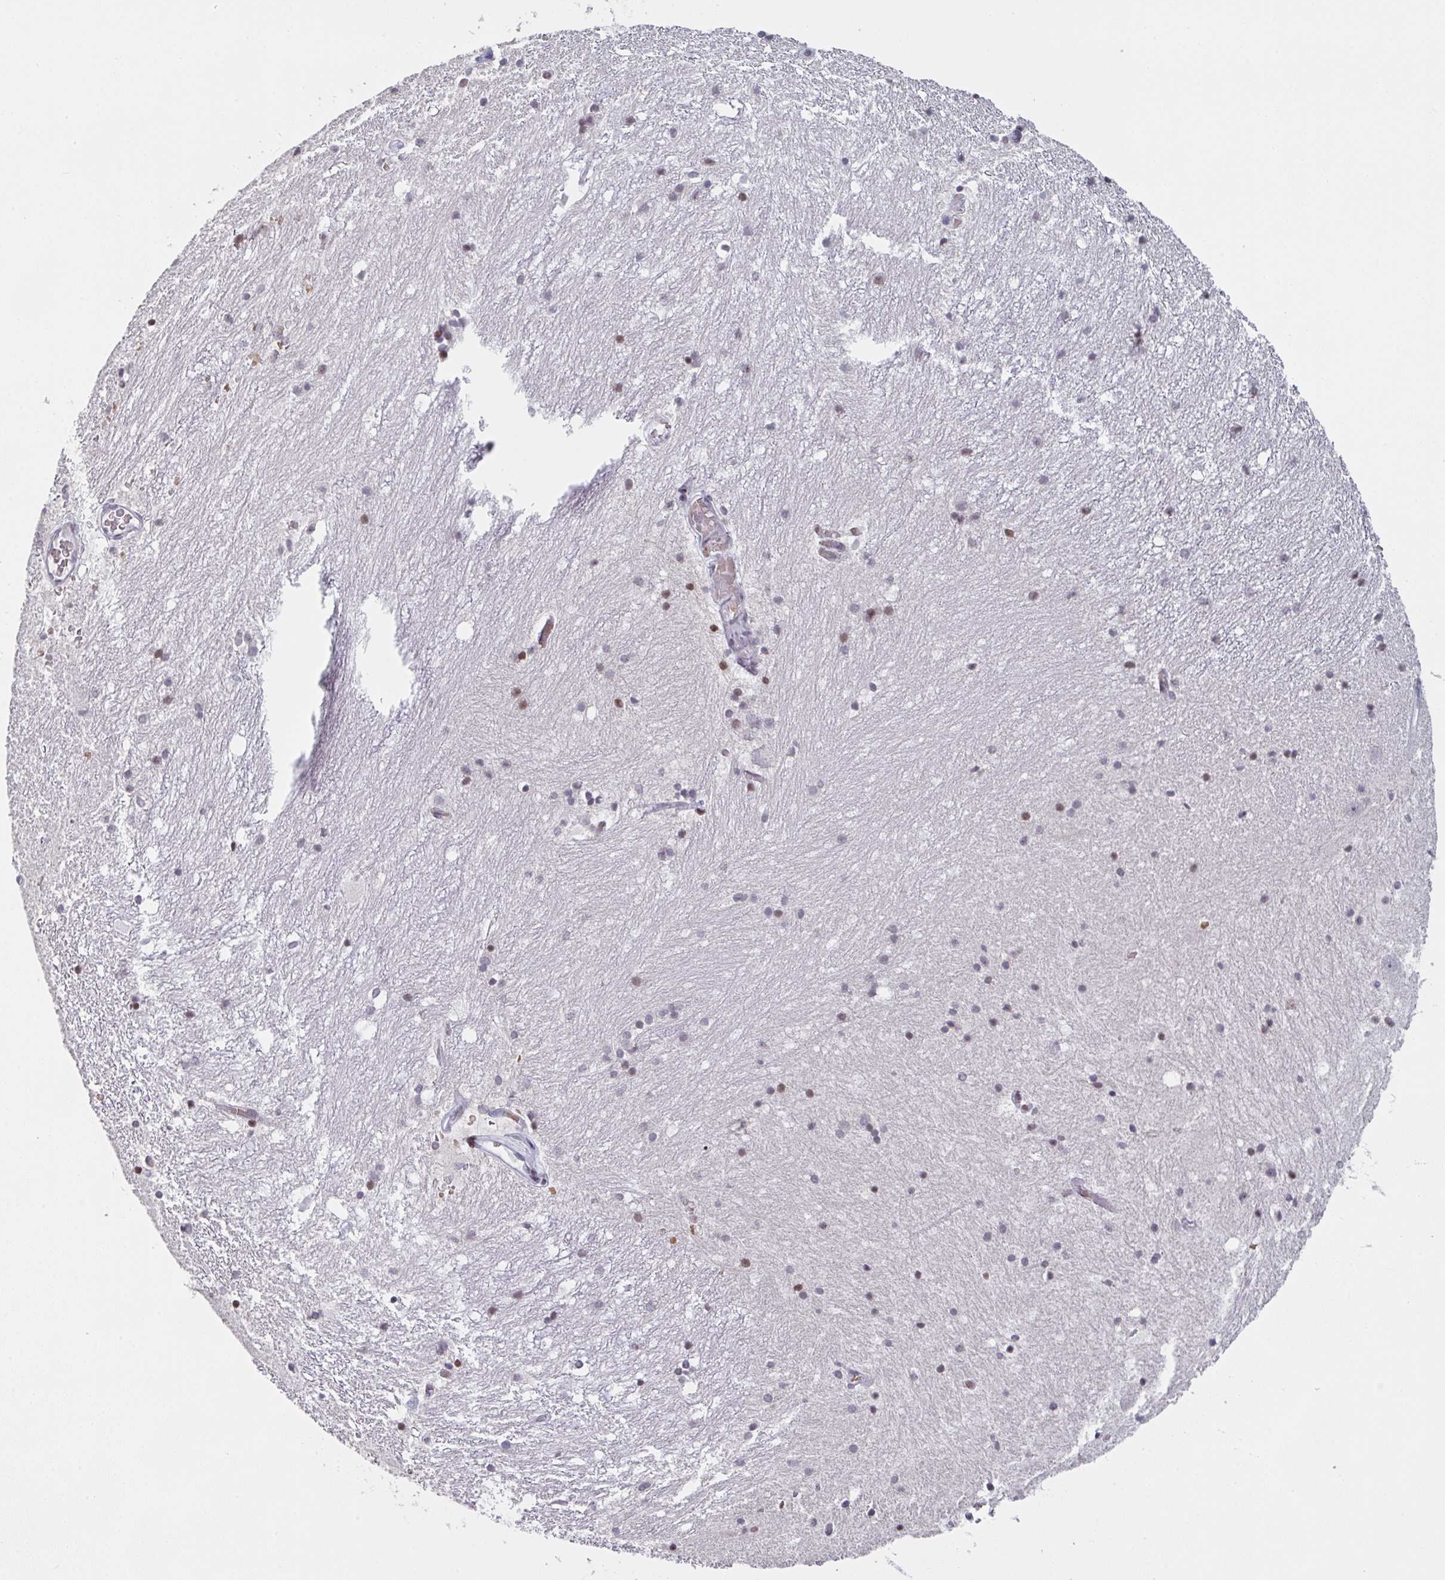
{"staining": {"intensity": "strong", "quantity": "<25%", "location": "nuclear"}, "tissue": "hippocampus", "cell_type": "Glial cells", "image_type": "normal", "snomed": [{"axis": "morphology", "description": "Normal tissue, NOS"}, {"axis": "topography", "description": "Hippocampus"}], "caption": "Human hippocampus stained with a brown dye shows strong nuclear positive expression in about <25% of glial cells.", "gene": "PCDHB8", "patient": {"sex": "female", "age": 52}}